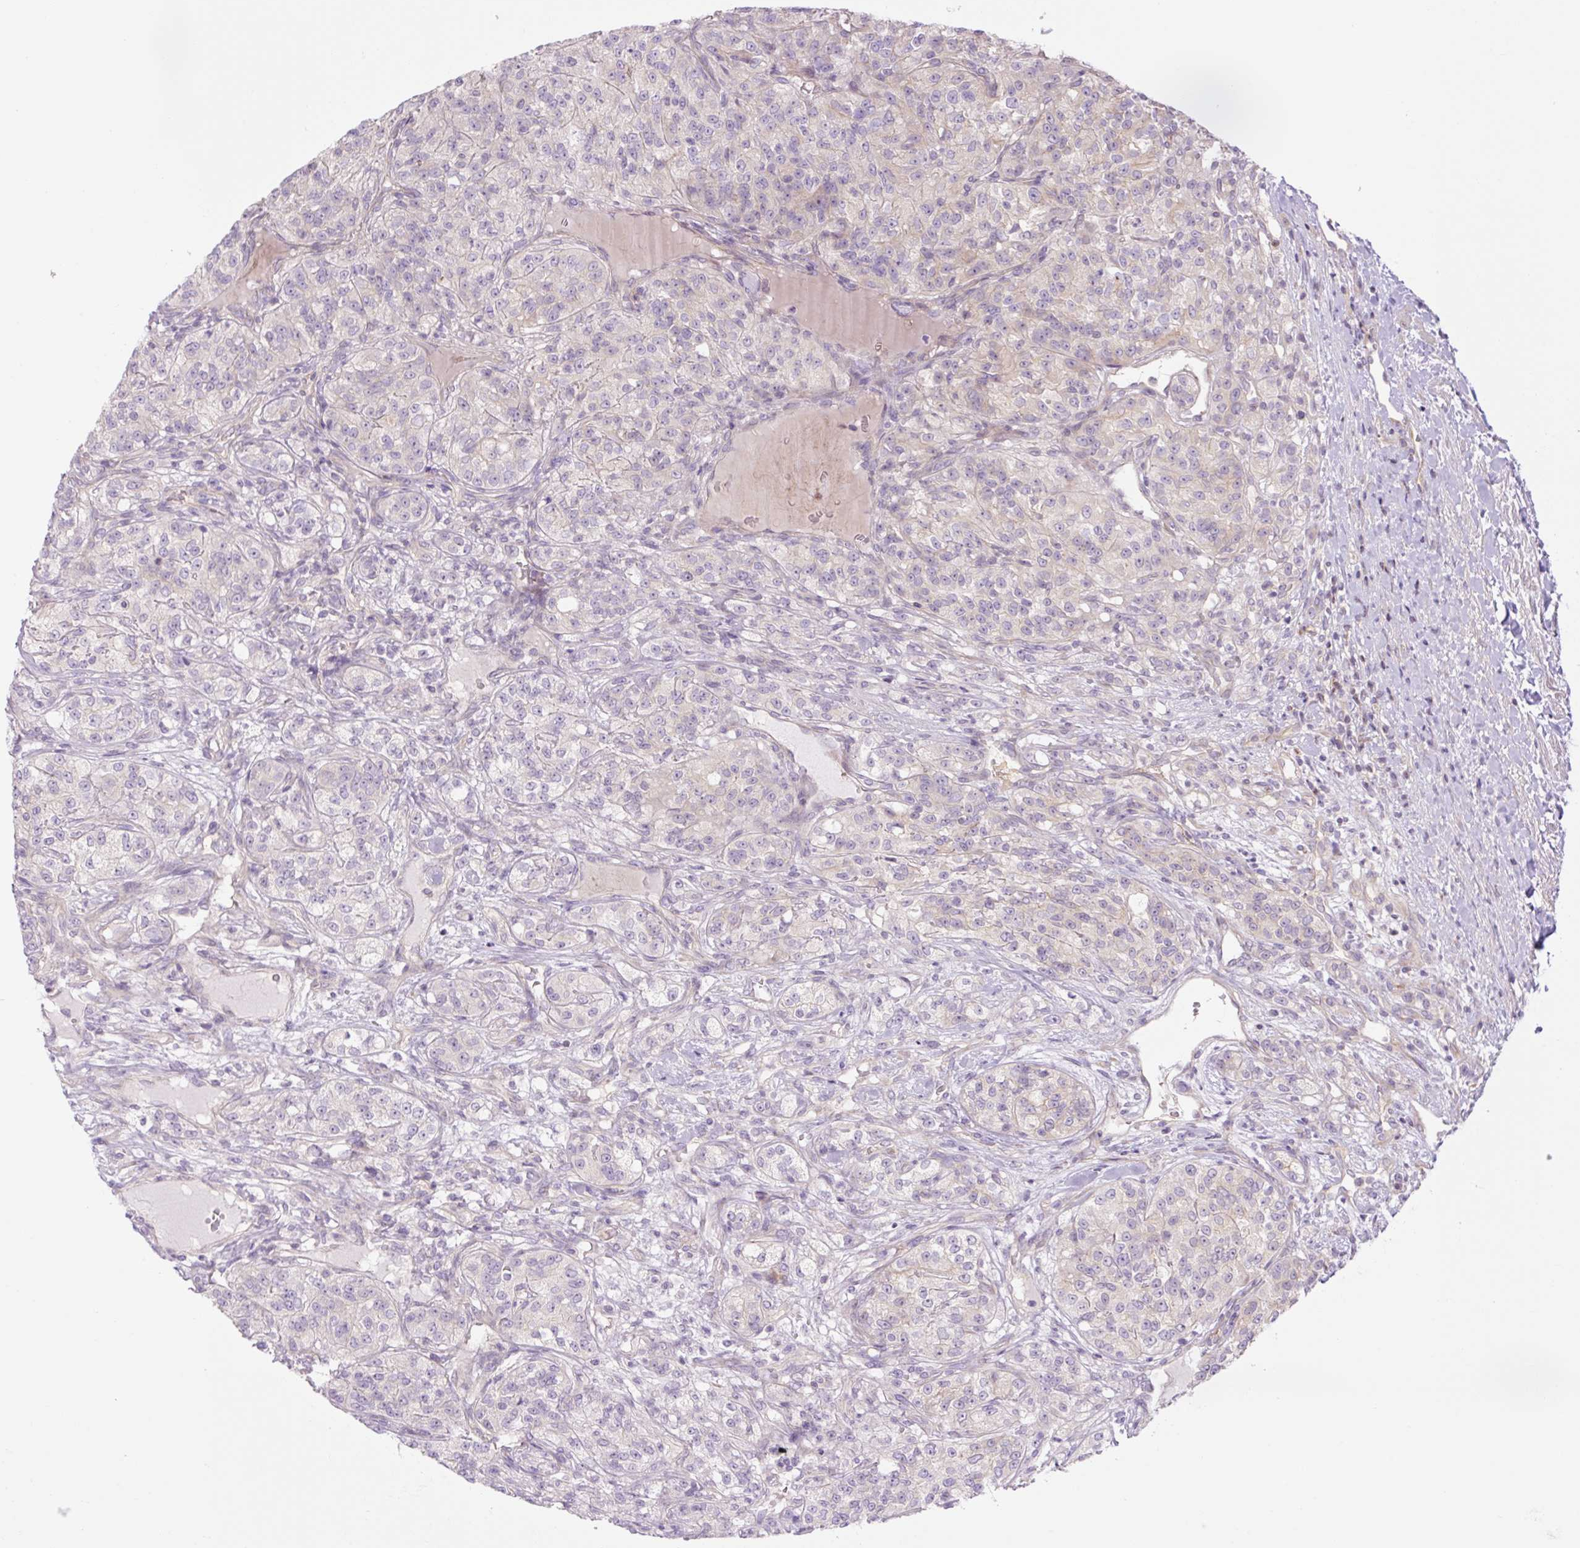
{"staining": {"intensity": "negative", "quantity": "none", "location": "none"}, "tissue": "renal cancer", "cell_type": "Tumor cells", "image_type": "cancer", "snomed": [{"axis": "morphology", "description": "Adenocarcinoma, NOS"}, {"axis": "topography", "description": "Kidney"}], "caption": "Immunohistochemistry micrograph of neoplastic tissue: human renal adenocarcinoma stained with DAB demonstrates no significant protein staining in tumor cells.", "gene": "GRID2", "patient": {"sex": "female", "age": 63}}